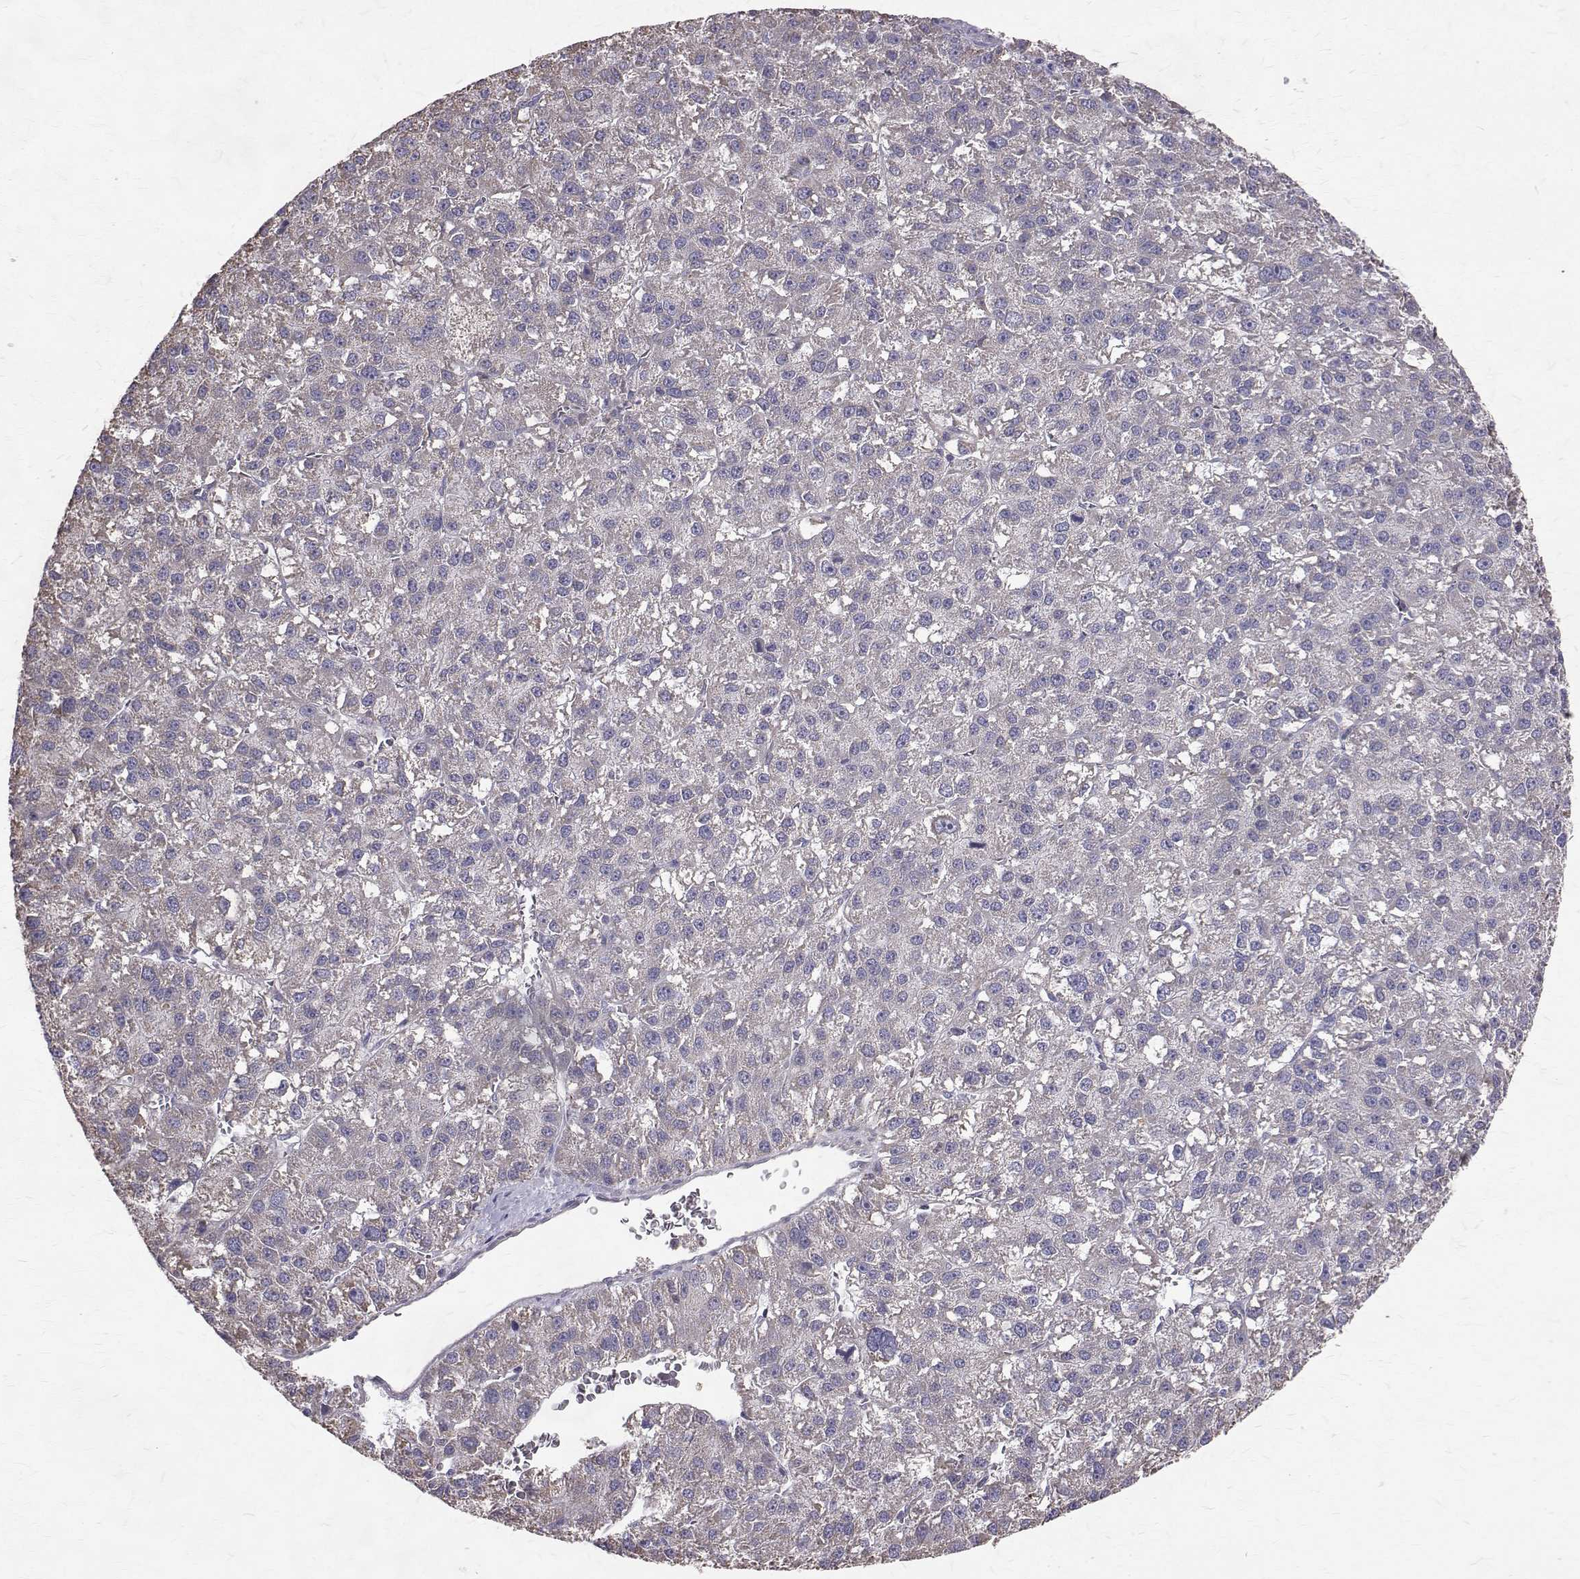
{"staining": {"intensity": "negative", "quantity": "none", "location": "none"}, "tissue": "liver cancer", "cell_type": "Tumor cells", "image_type": "cancer", "snomed": [{"axis": "morphology", "description": "Carcinoma, Hepatocellular, NOS"}, {"axis": "topography", "description": "Liver"}], "caption": "IHC of liver cancer exhibits no expression in tumor cells.", "gene": "CCDC89", "patient": {"sex": "female", "age": 70}}